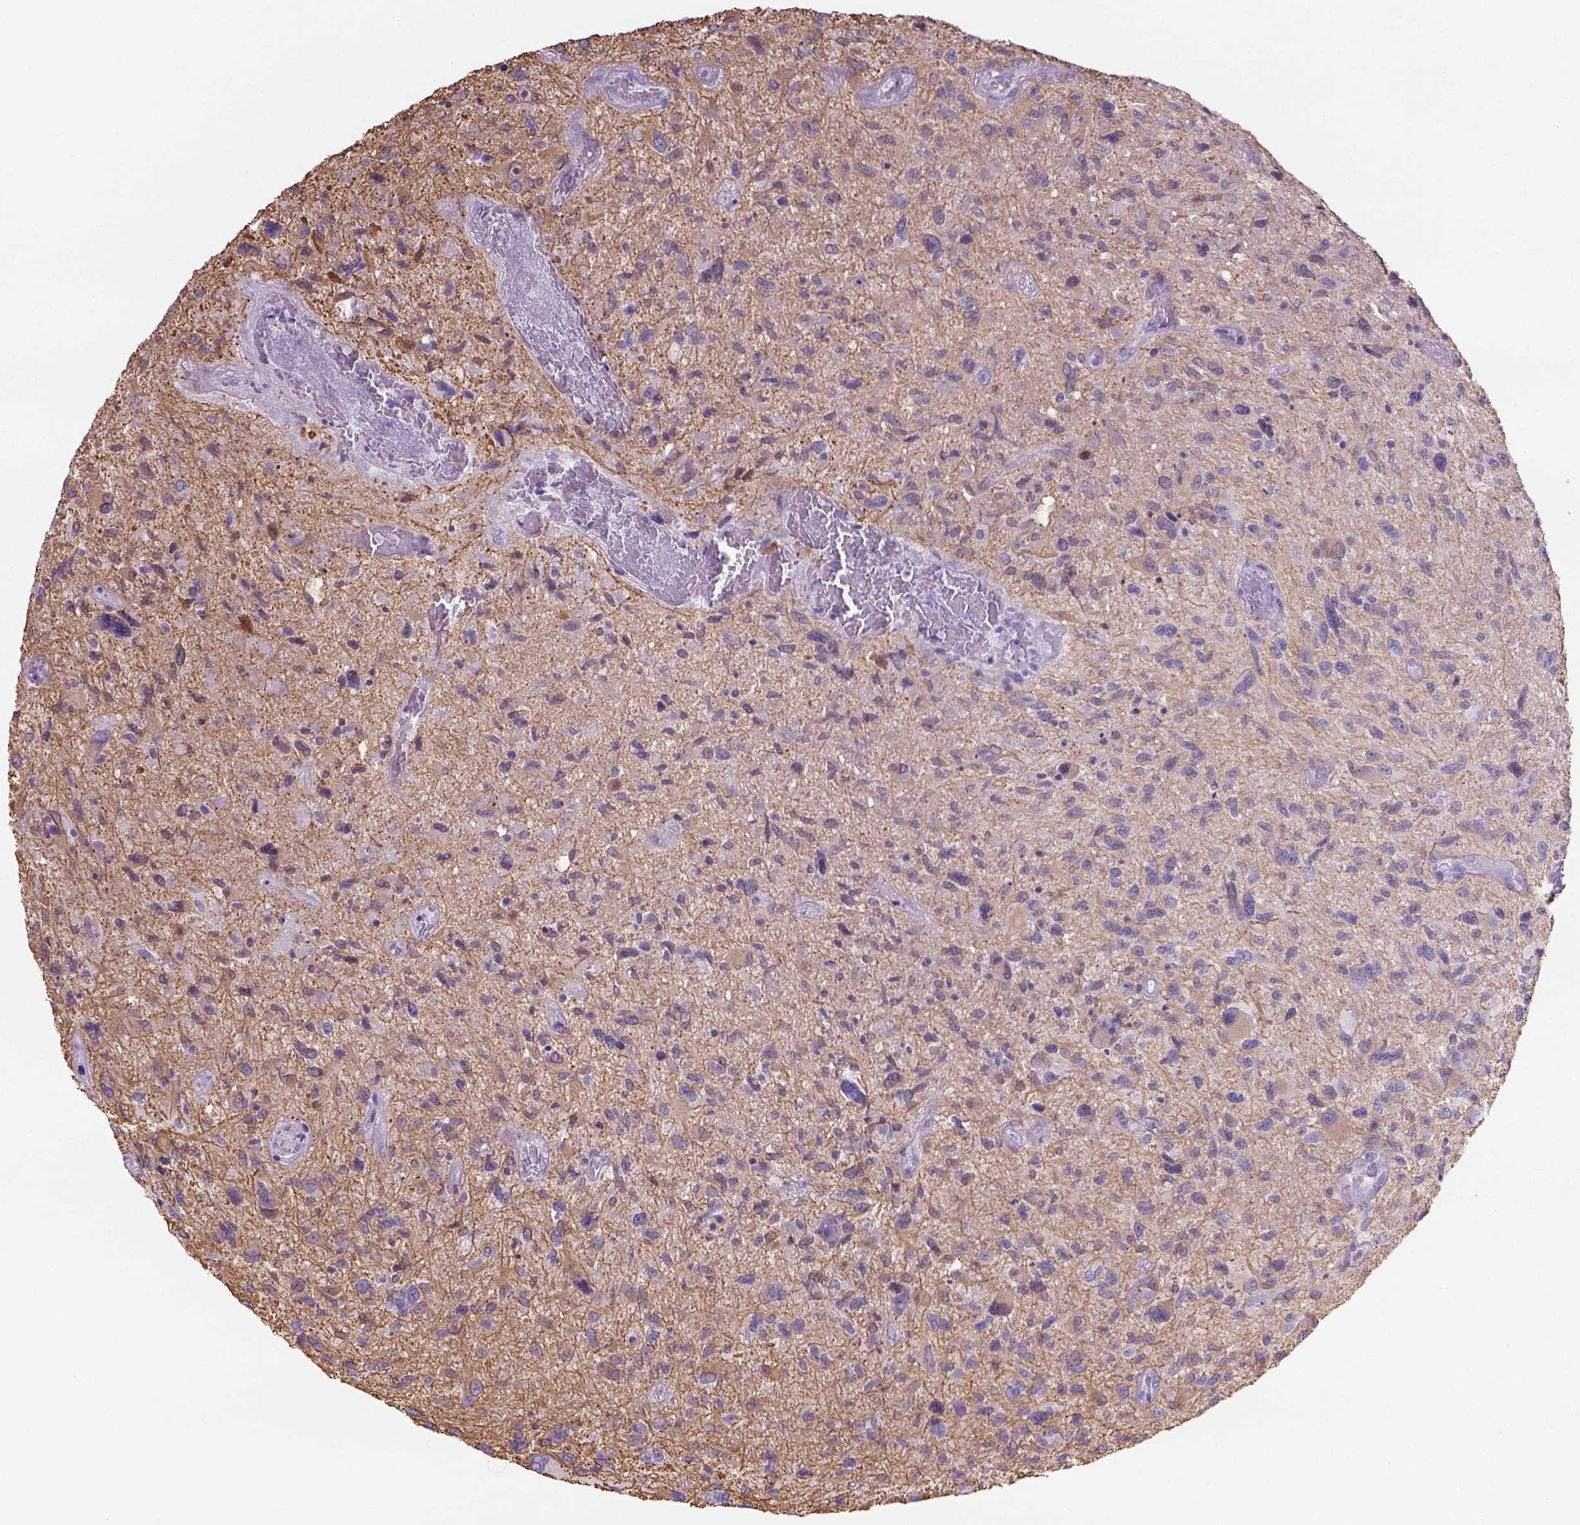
{"staining": {"intensity": "weak", "quantity": "<25%", "location": "cytoplasmic/membranous"}, "tissue": "glioma", "cell_type": "Tumor cells", "image_type": "cancer", "snomed": [{"axis": "morphology", "description": "Glioma, malignant, NOS"}, {"axis": "morphology", "description": "Glioma, malignant, High grade"}, {"axis": "topography", "description": "Brain"}], "caption": "Immunohistochemistry image of human high-grade glioma (malignant) stained for a protein (brown), which displays no expression in tumor cells.", "gene": "TENM4", "patient": {"sex": "female", "age": 71}}